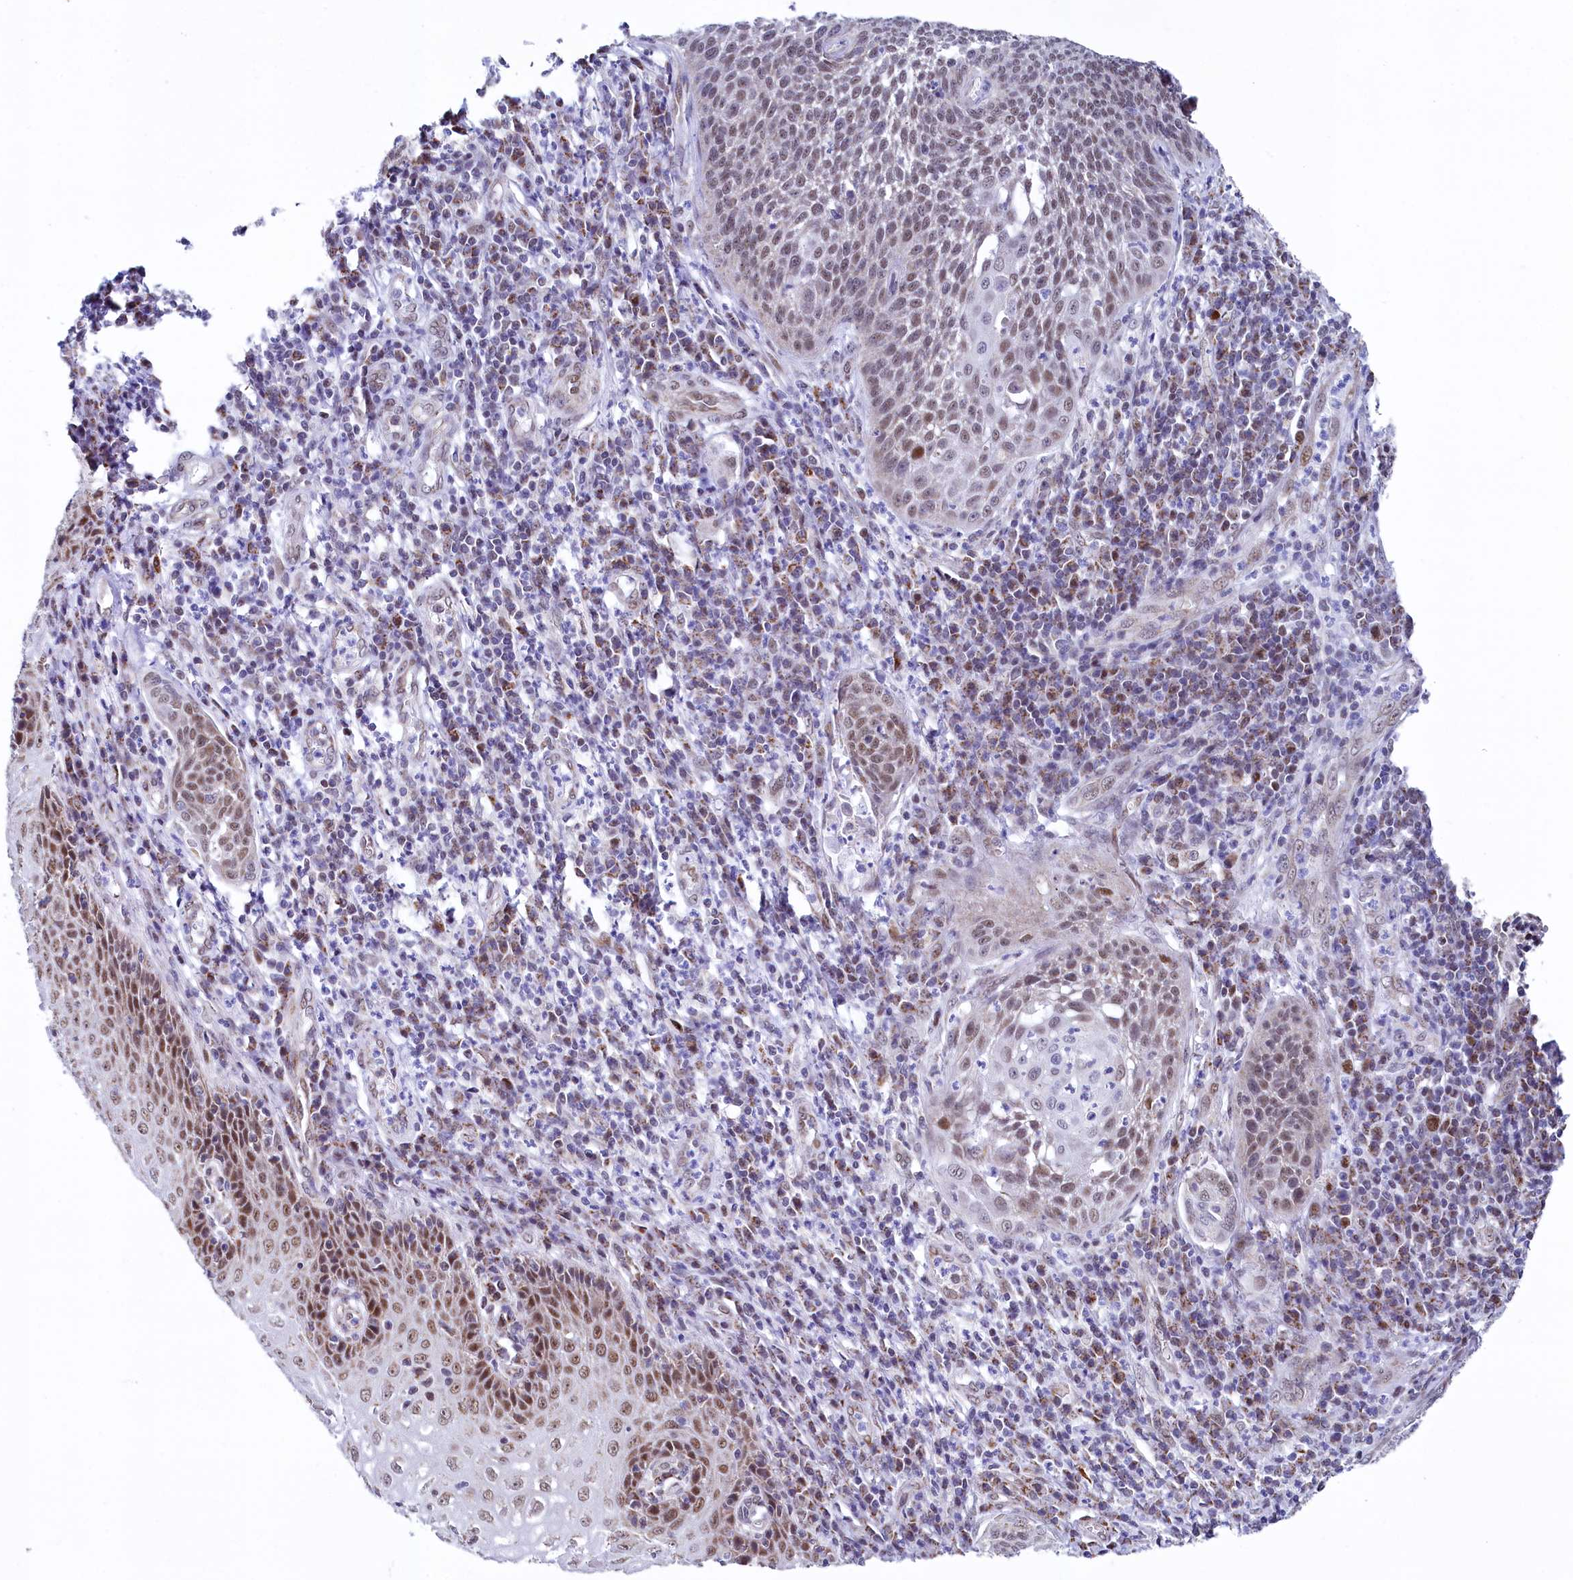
{"staining": {"intensity": "moderate", "quantity": "<25%", "location": "nuclear"}, "tissue": "cervical cancer", "cell_type": "Tumor cells", "image_type": "cancer", "snomed": [{"axis": "morphology", "description": "Squamous cell carcinoma, NOS"}, {"axis": "topography", "description": "Cervix"}], "caption": "Immunohistochemical staining of human cervical cancer (squamous cell carcinoma) reveals moderate nuclear protein expression in about <25% of tumor cells.", "gene": "MORN3", "patient": {"sex": "female", "age": 34}}